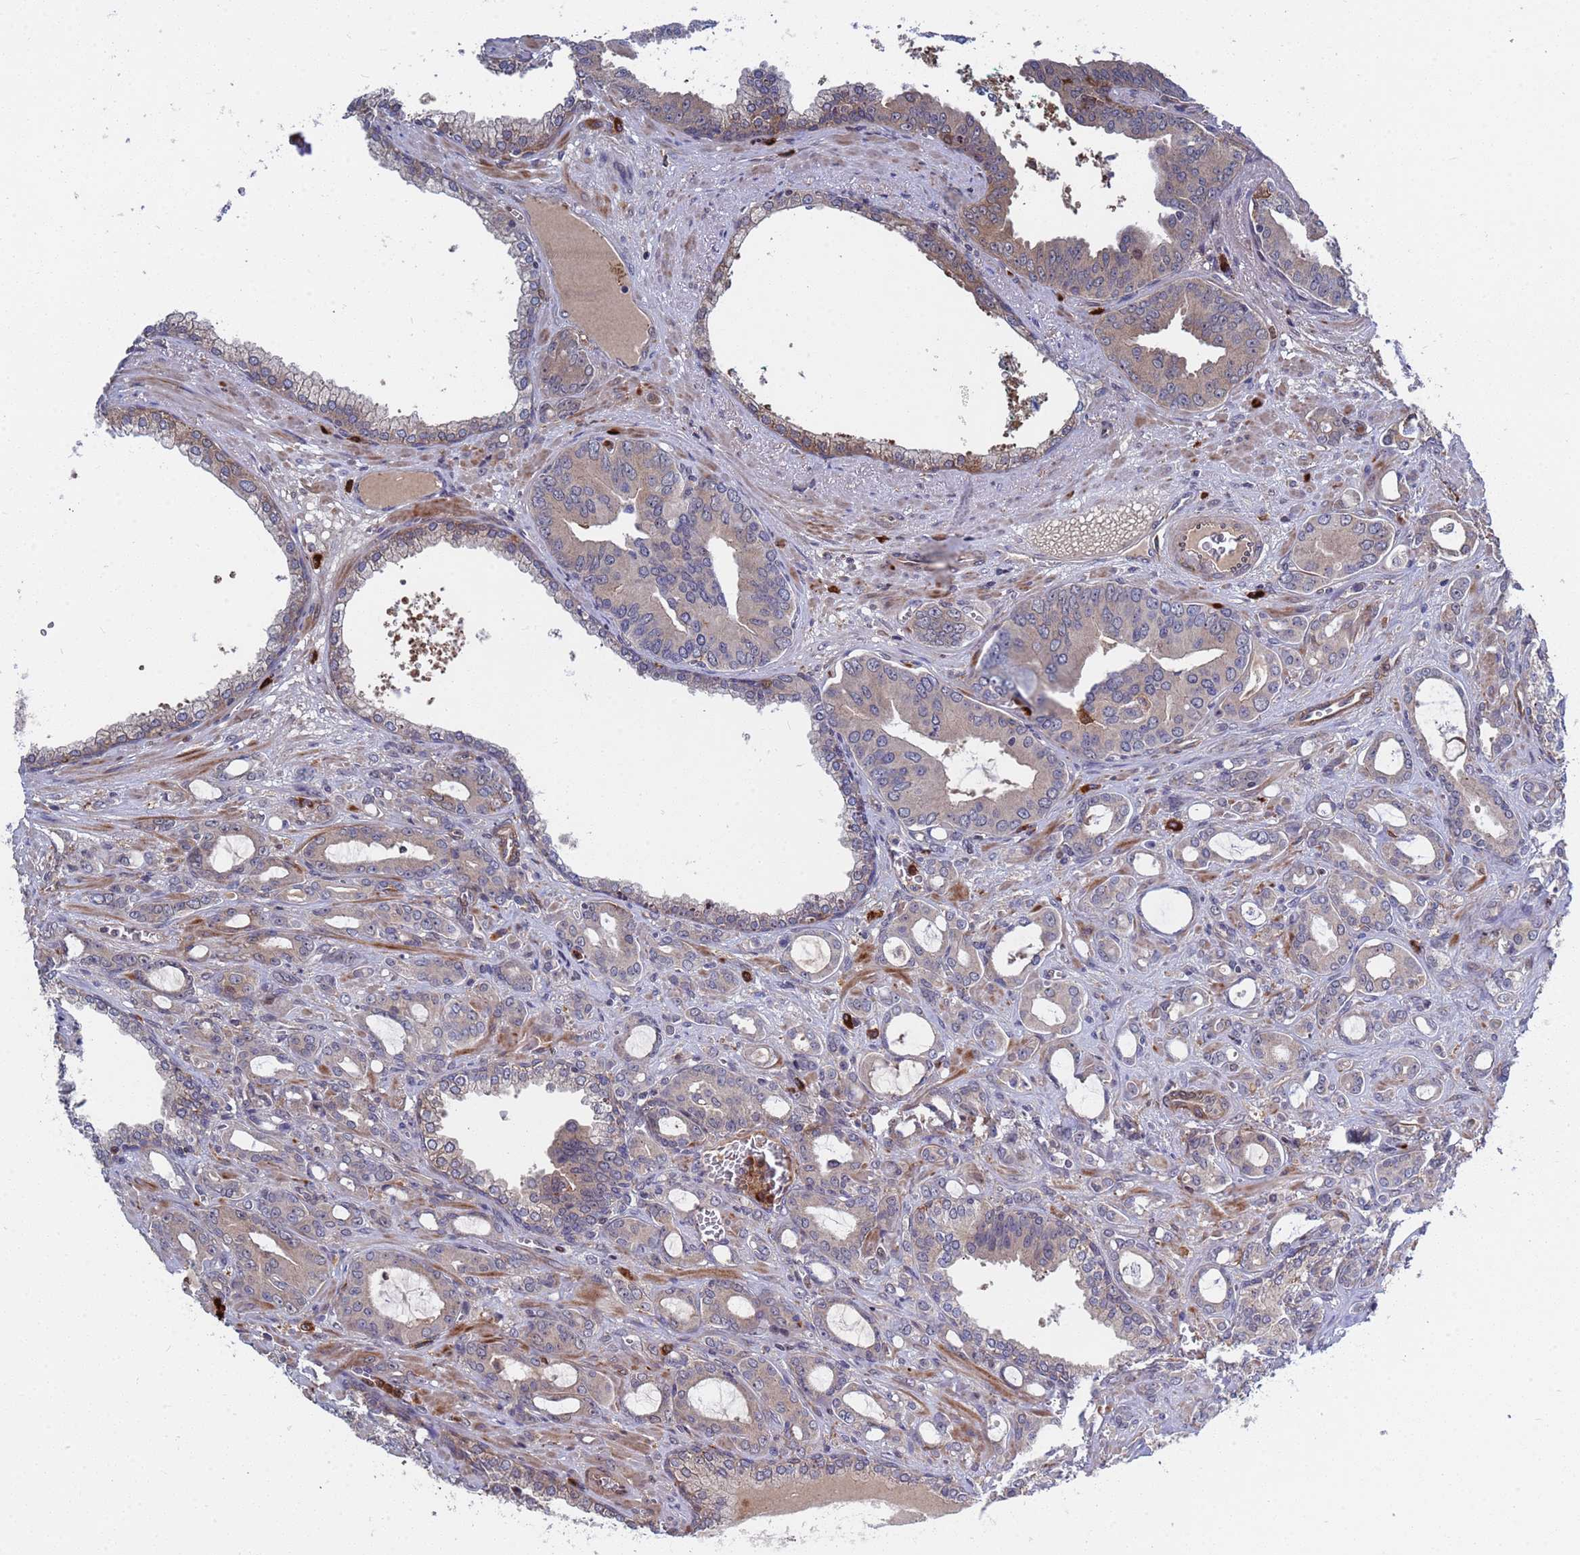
{"staining": {"intensity": "negative", "quantity": "none", "location": "none"}, "tissue": "prostate cancer", "cell_type": "Tumor cells", "image_type": "cancer", "snomed": [{"axis": "morphology", "description": "Adenocarcinoma, High grade"}, {"axis": "topography", "description": "Prostate"}], "caption": "Prostate cancer (high-grade adenocarcinoma) was stained to show a protein in brown. There is no significant expression in tumor cells.", "gene": "TMBIM6", "patient": {"sex": "male", "age": 72}}